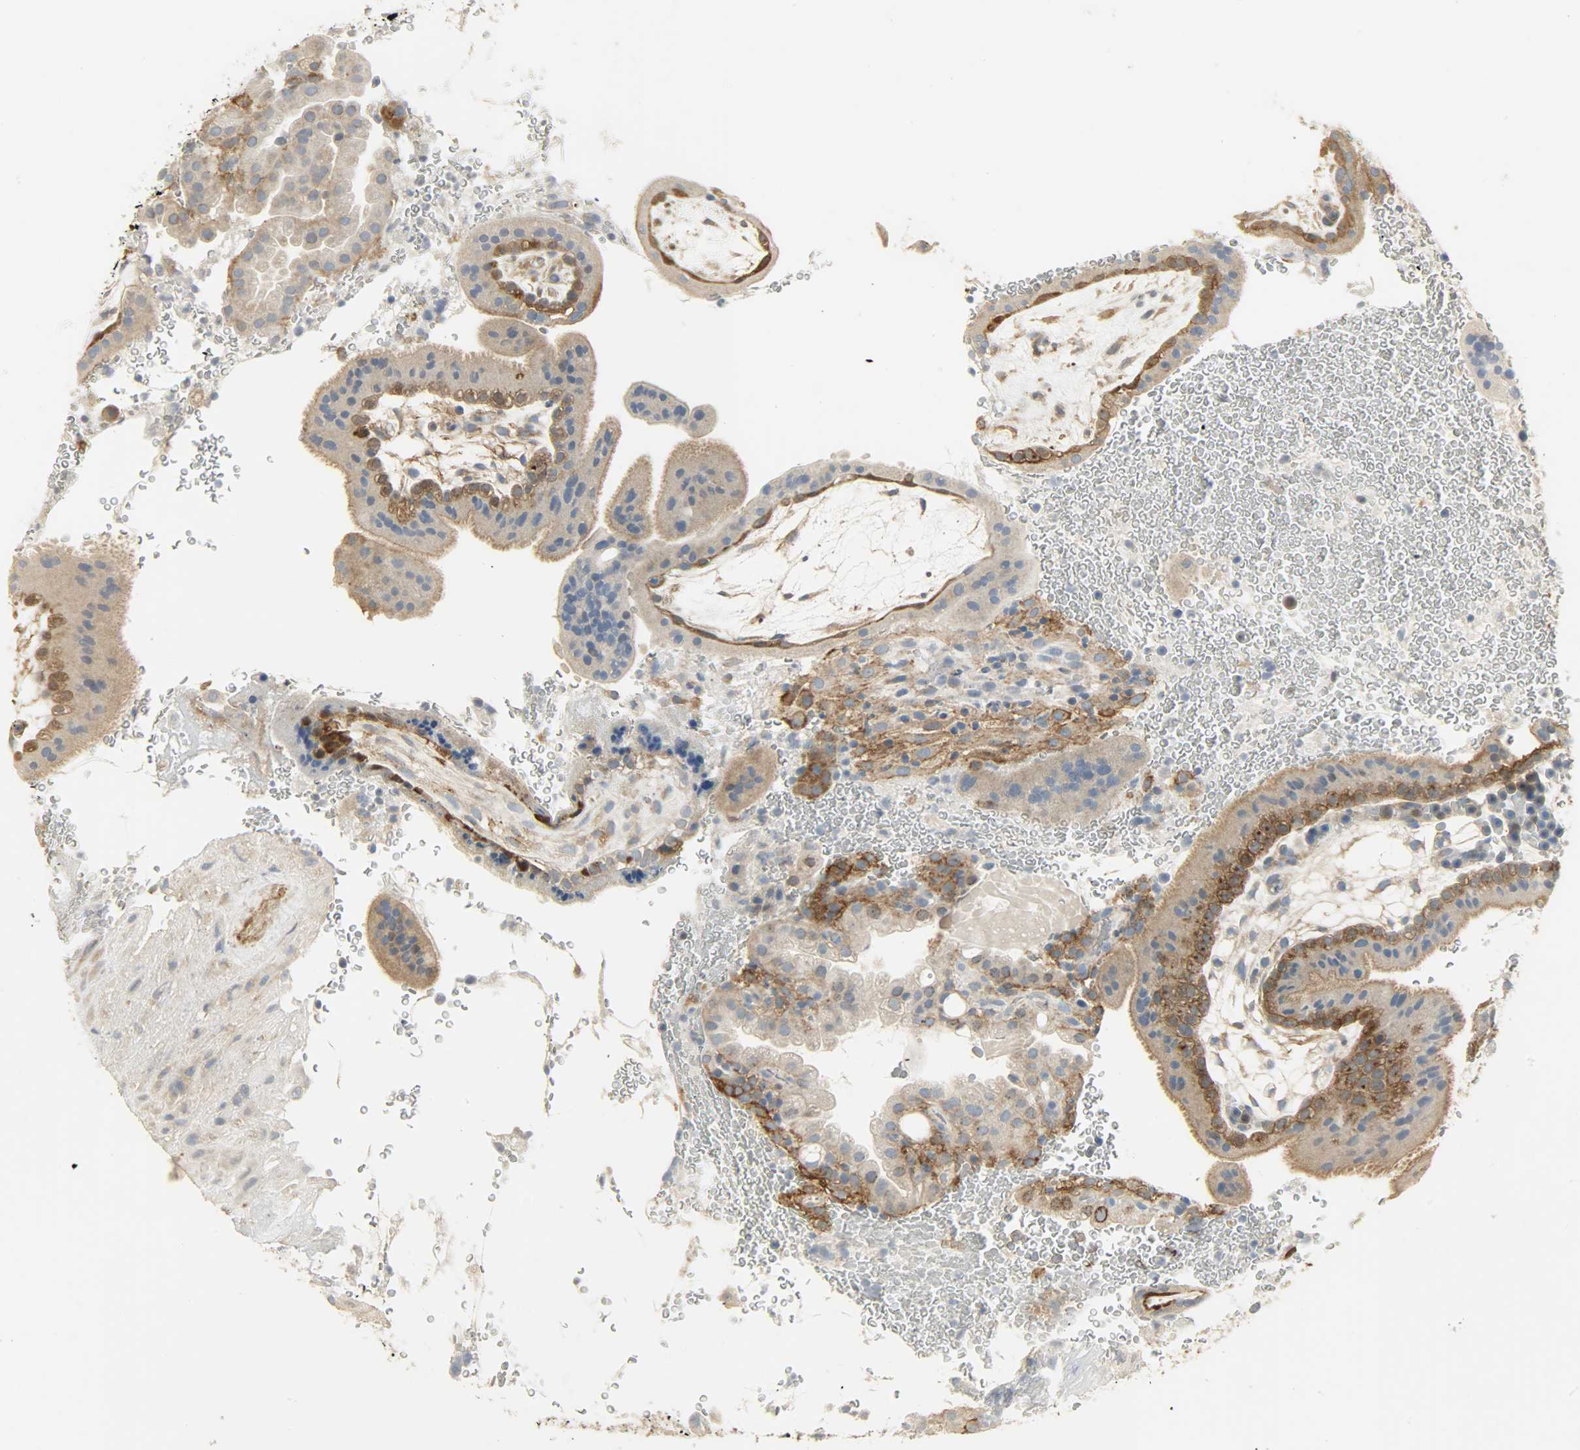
{"staining": {"intensity": "moderate", "quantity": "25%-75%", "location": "cytoplasmic/membranous"}, "tissue": "placenta", "cell_type": "Trophoblastic cells", "image_type": "normal", "snomed": [{"axis": "morphology", "description": "Normal tissue, NOS"}, {"axis": "topography", "description": "Placenta"}], "caption": "The image shows immunohistochemical staining of unremarkable placenta. There is moderate cytoplasmic/membranous staining is identified in approximately 25%-75% of trophoblastic cells. Nuclei are stained in blue.", "gene": "ENPEP", "patient": {"sex": "female", "age": 19}}